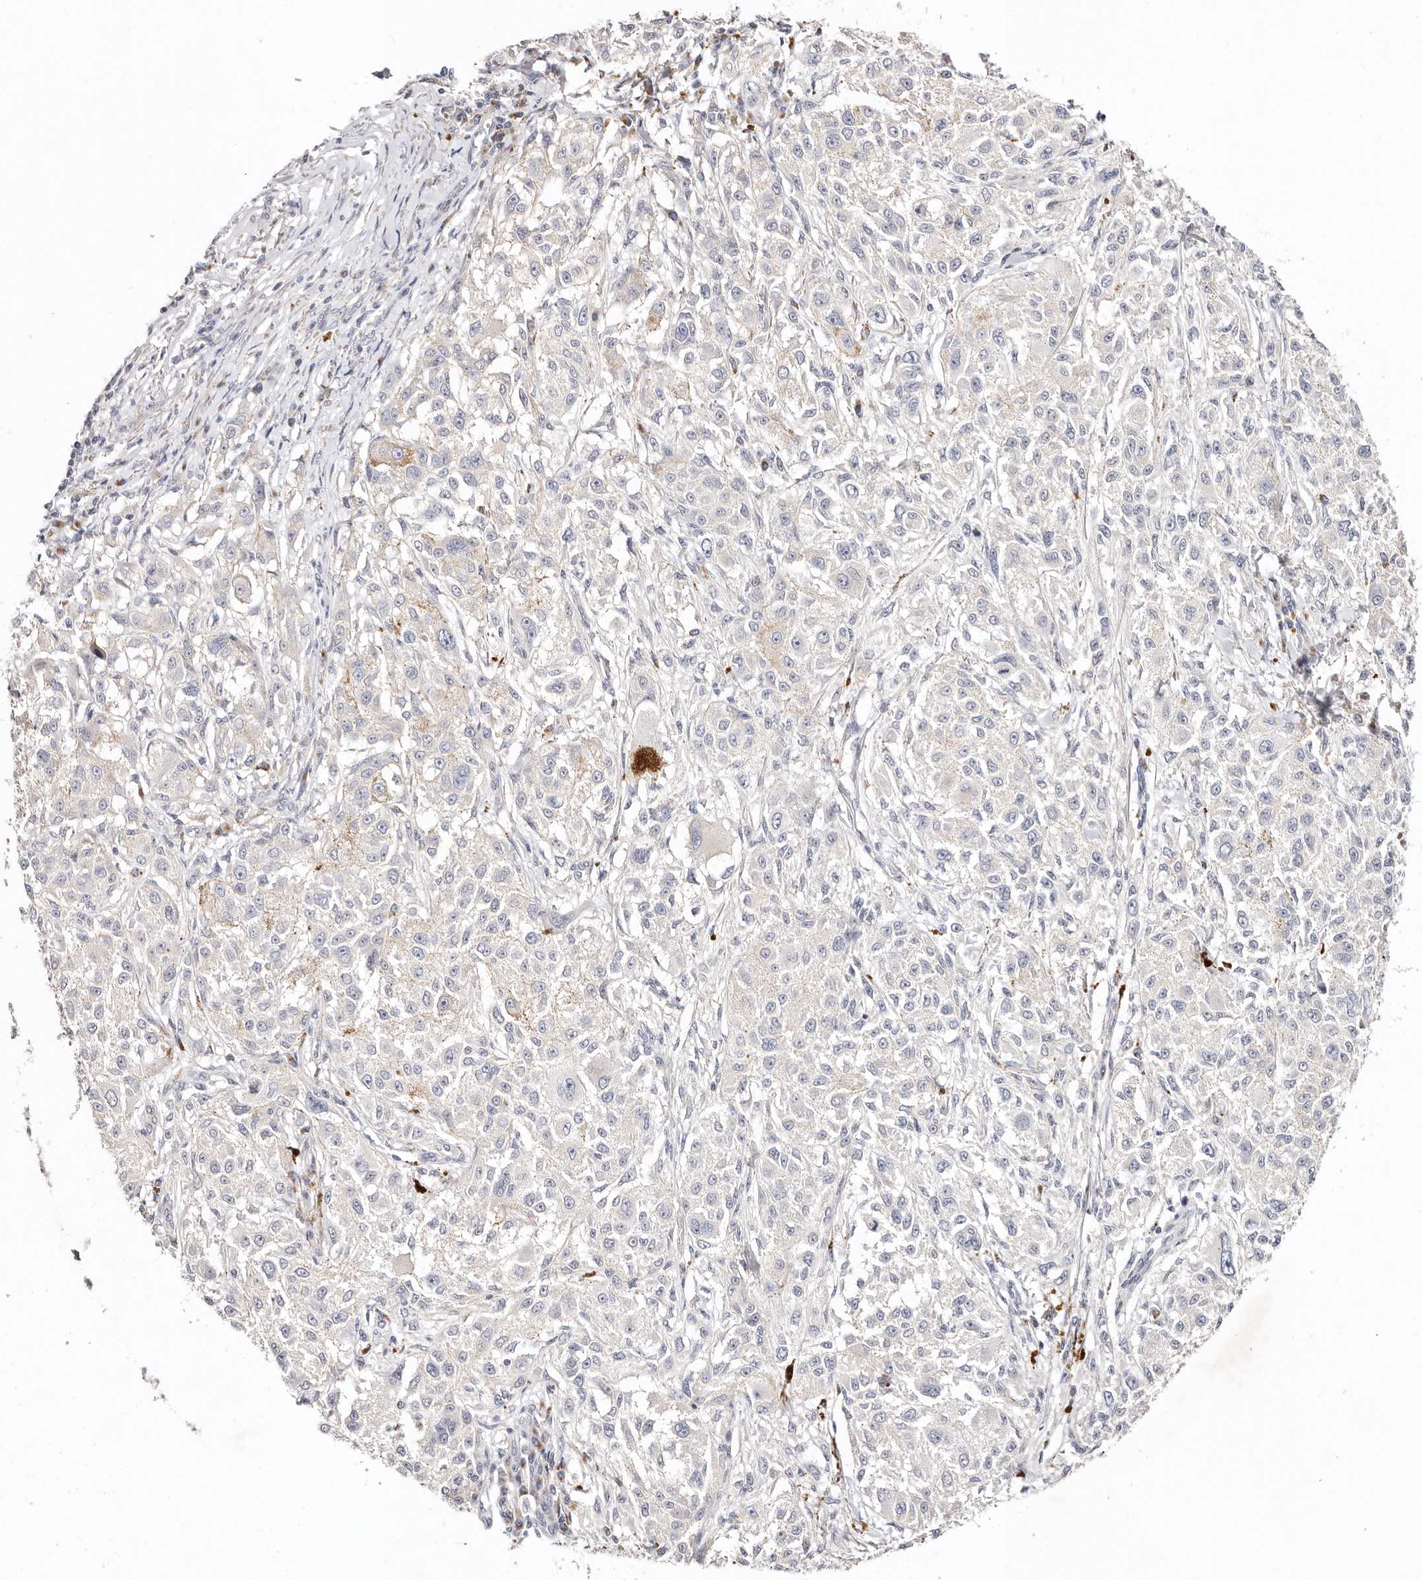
{"staining": {"intensity": "negative", "quantity": "none", "location": "none"}, "tissue": "melanoma", "cell_type": "Tumor cells", "image_type": "cancer", "snomed": [{"axis": "morphology", "description": "Necrosis, NOS"}, {"axis": "morphology", "description": "Malignant melanoma, NOS"}, {"axis": "topography", "description": "Skin"}], "caption": "An image of human malignant melanoma is negative for staining in tumor cells.", "gene": "DNASE1", "patient": {"sex": "female", "age": 87}}